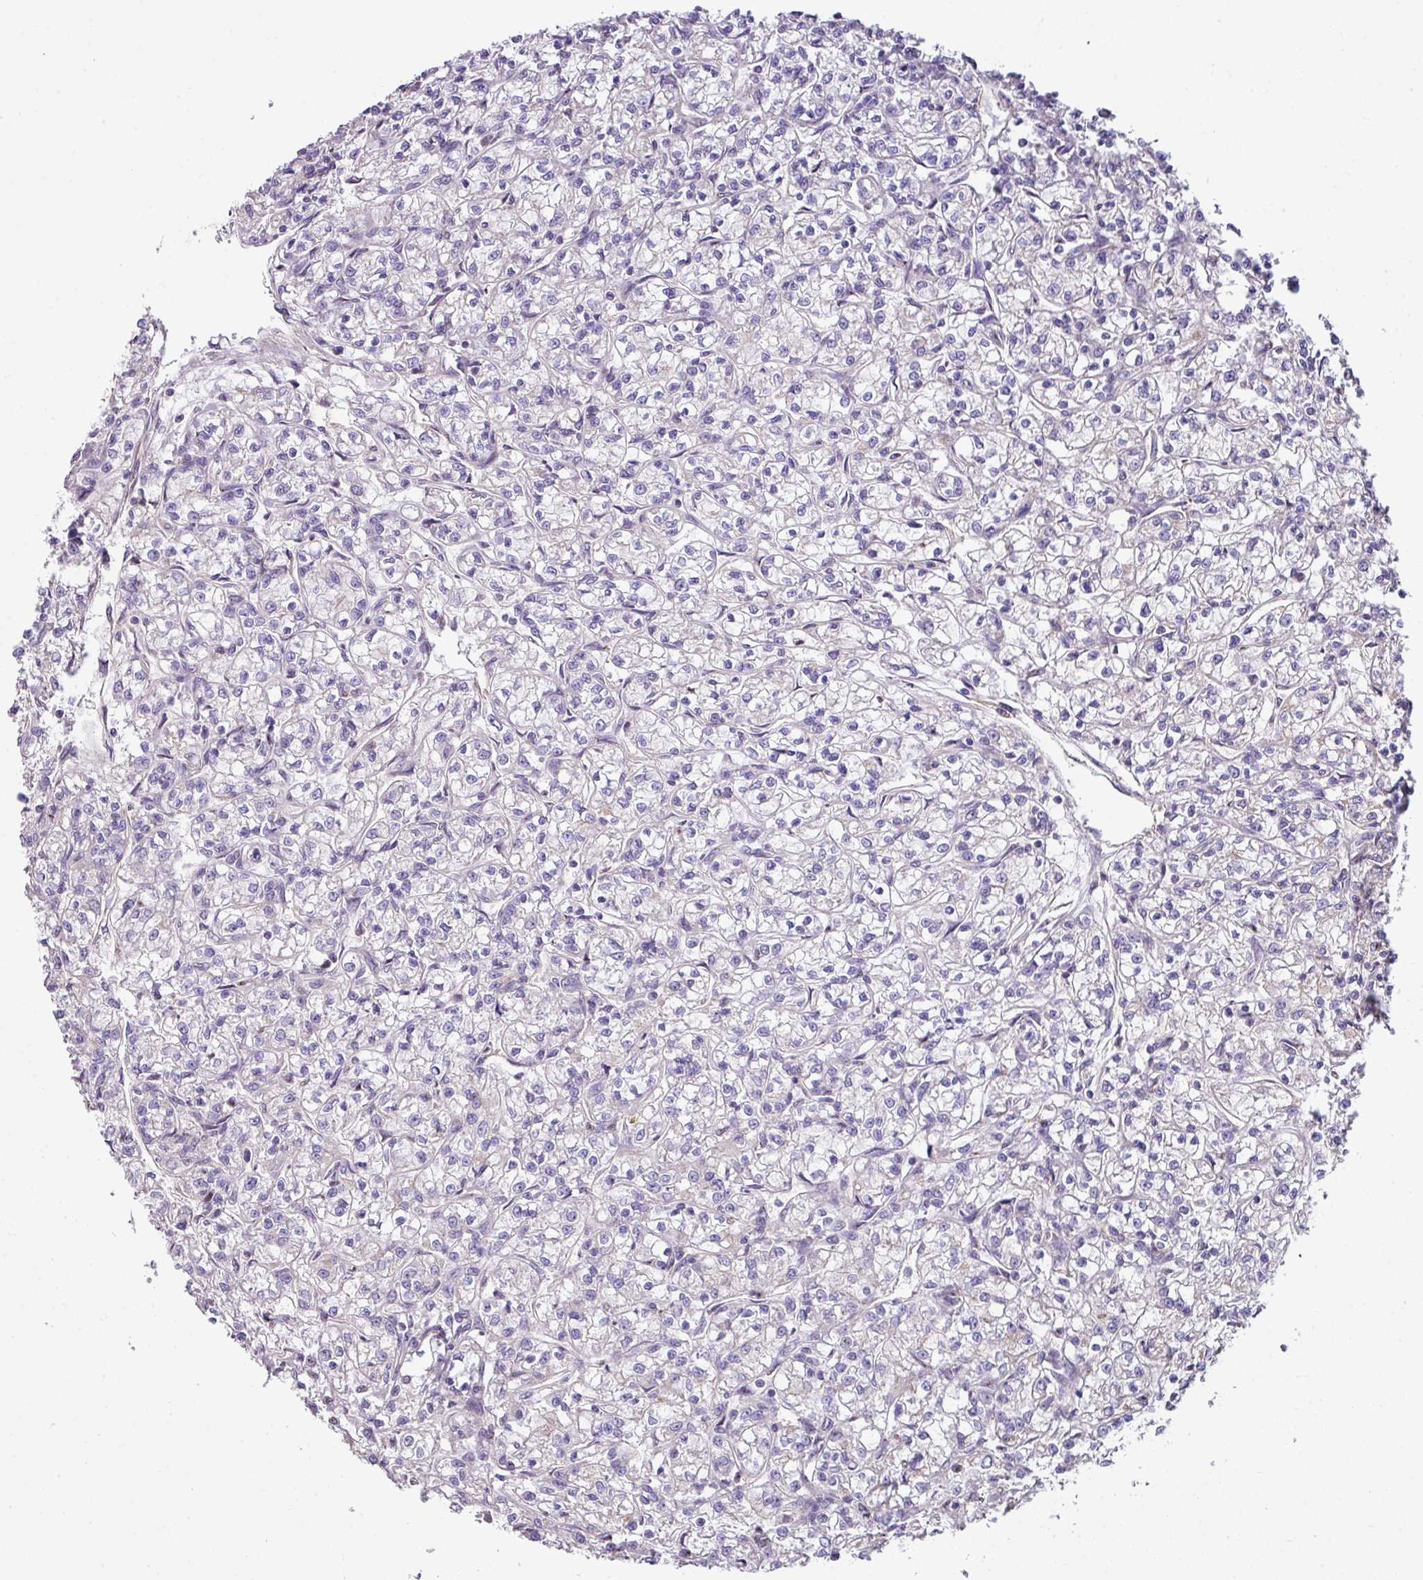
{"staining": {"intensity": "negative", "quantity": "none", "location": "none"}, "tissue": "renal cancer", "cell_type": "Tumor cells", "image_type": "cancer", "snomed": [{"axis": "morphology", "description": "Adenocarcinoma, NOS"}, {"axis": "topography", "description": "Kidney"}], "caption": "IHC of human renal cancer reveals no expression in tumor cells.", "gene": "LRRC9", "patient": {"sex": "female", "age": 59}}